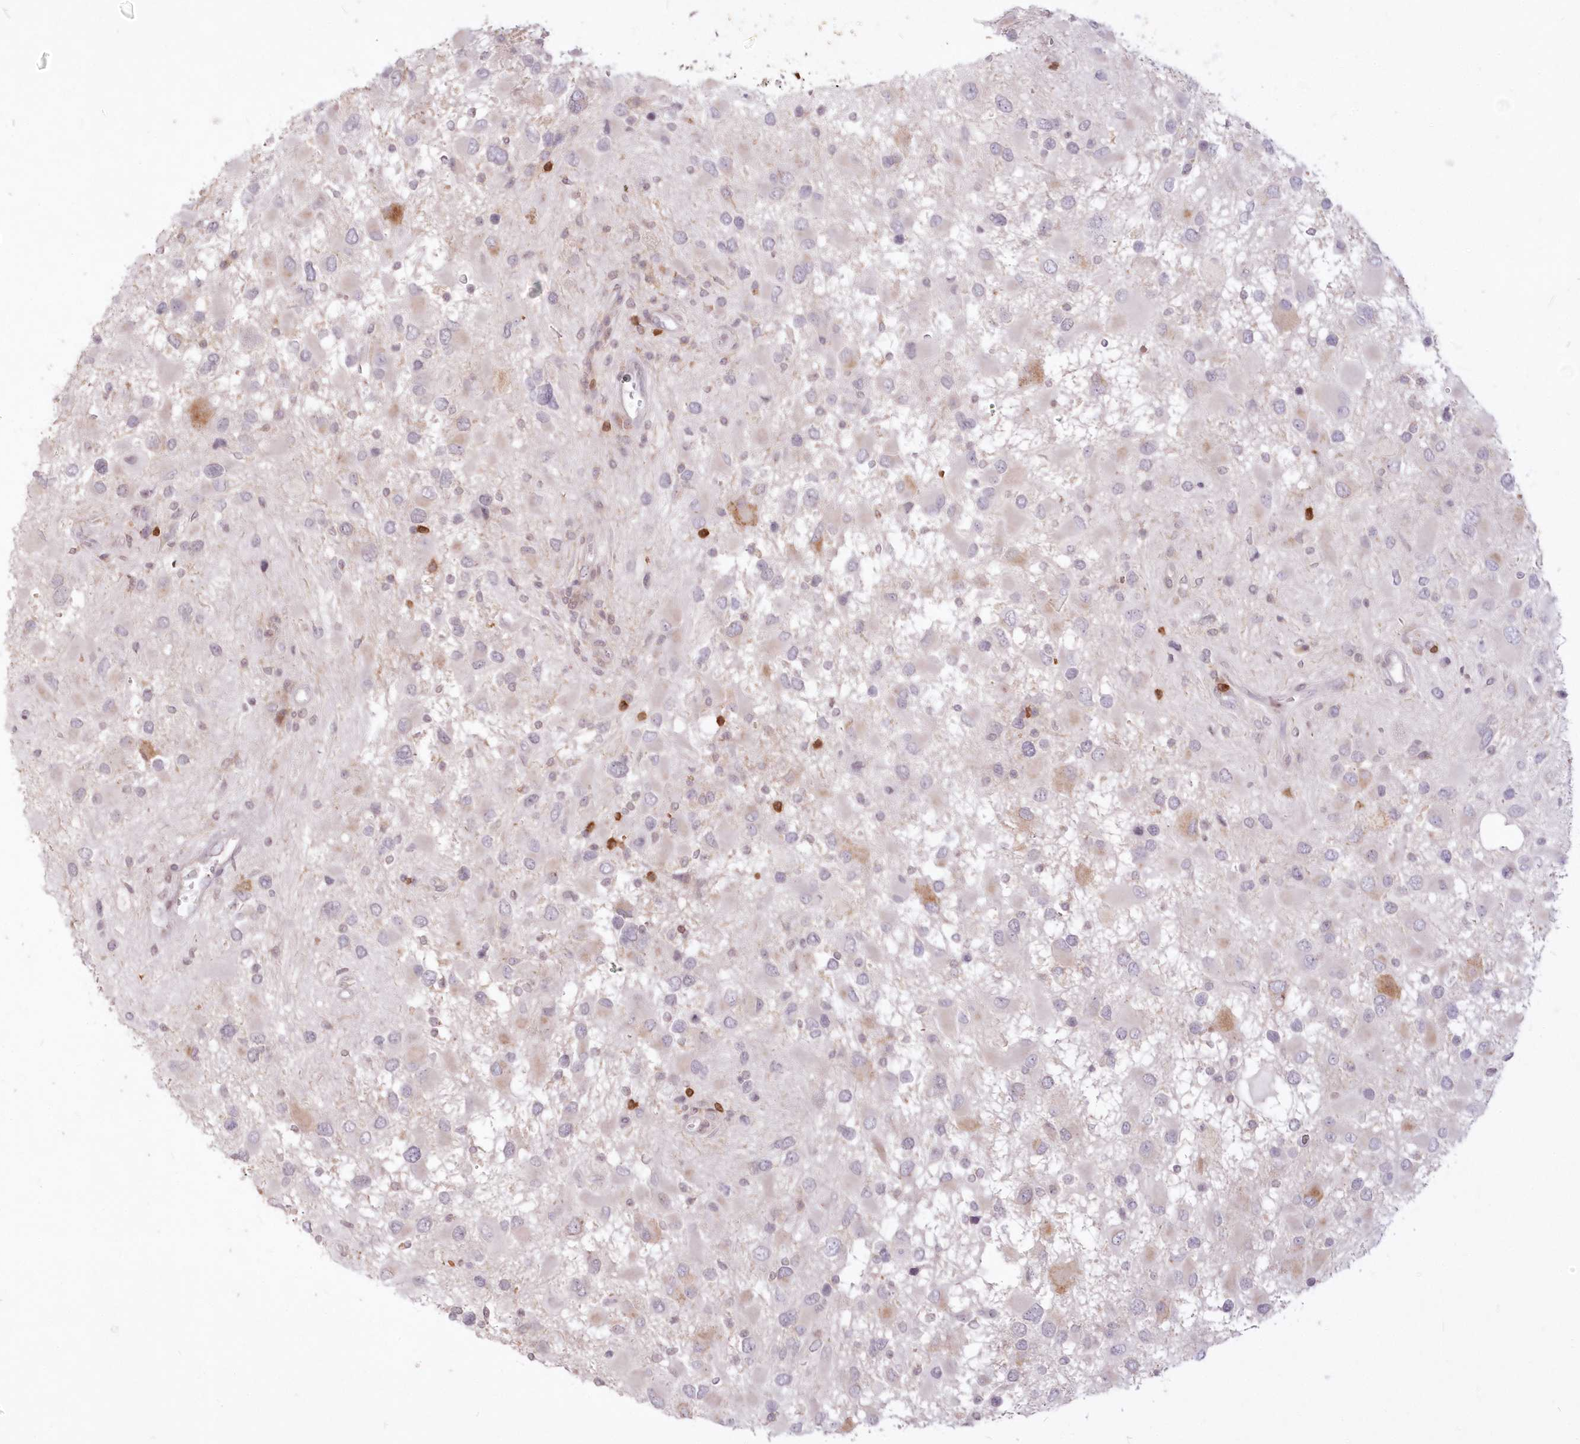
{"staining": {"intensity": "negative", "quantity": "none", "location": "none"}, "tissue": "glioma", "cell_type": "Tumor cells", "image_type": "cancer", "snomed": [{"axis": "morphology", "description": "Glioma, malignant, High grade"}, {"axis": "topography", "description": "Brain"}], "caption": "Immunohistochemistry (IHC) micrograph of neoplastic tissue: human glioma stained with DAB shows no significant protein expression in tumor cells.", "gene": "MTMR3", "patient": {"sex": "male", "age": 53}}